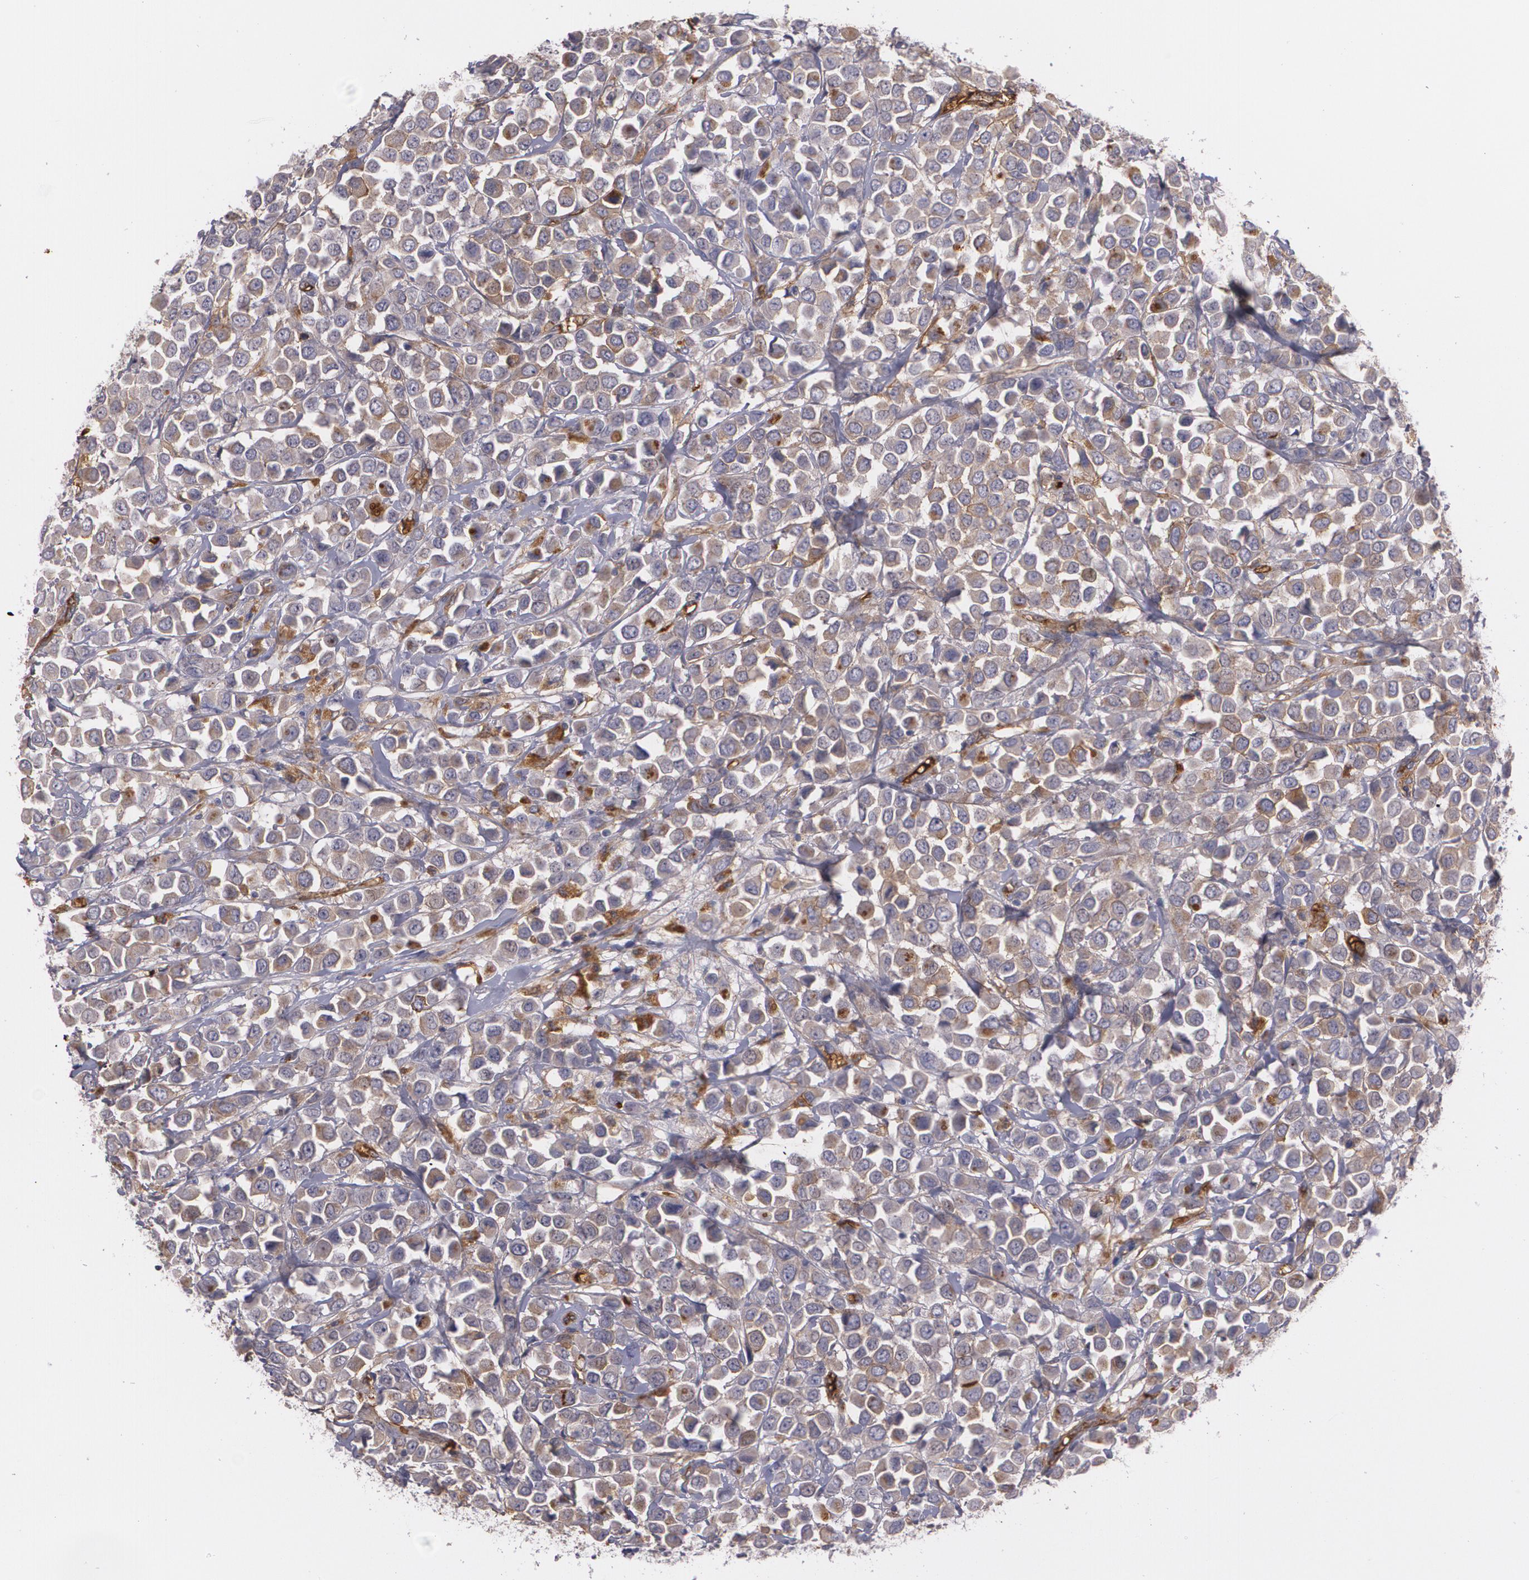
{"staining": {"intensity": "moderate", "quantity": "25%-75%", "location": "cytoplasmic/membranous"}, "tissue": "breast cancer", "cell_type": "Tumor cells", "image_type": "cancer", "snomed": [{"axis": "morphology", "description": "Duct carcinoma"}, {"axis": "topography", "description": "Breast"}], "caption": "High-magnification brightfield microscopy of breast cancer (infiltrating ductal carcinoma) stained with DAB (brown) and counterstained with hematoxylin (blue). tumor cells exhibit moderate cytoplasmic/membranous positivity is appreciated in approximately25%-75% of cells.", "gene": "ACE", "patient": {"sex": "female", "age": 61}}